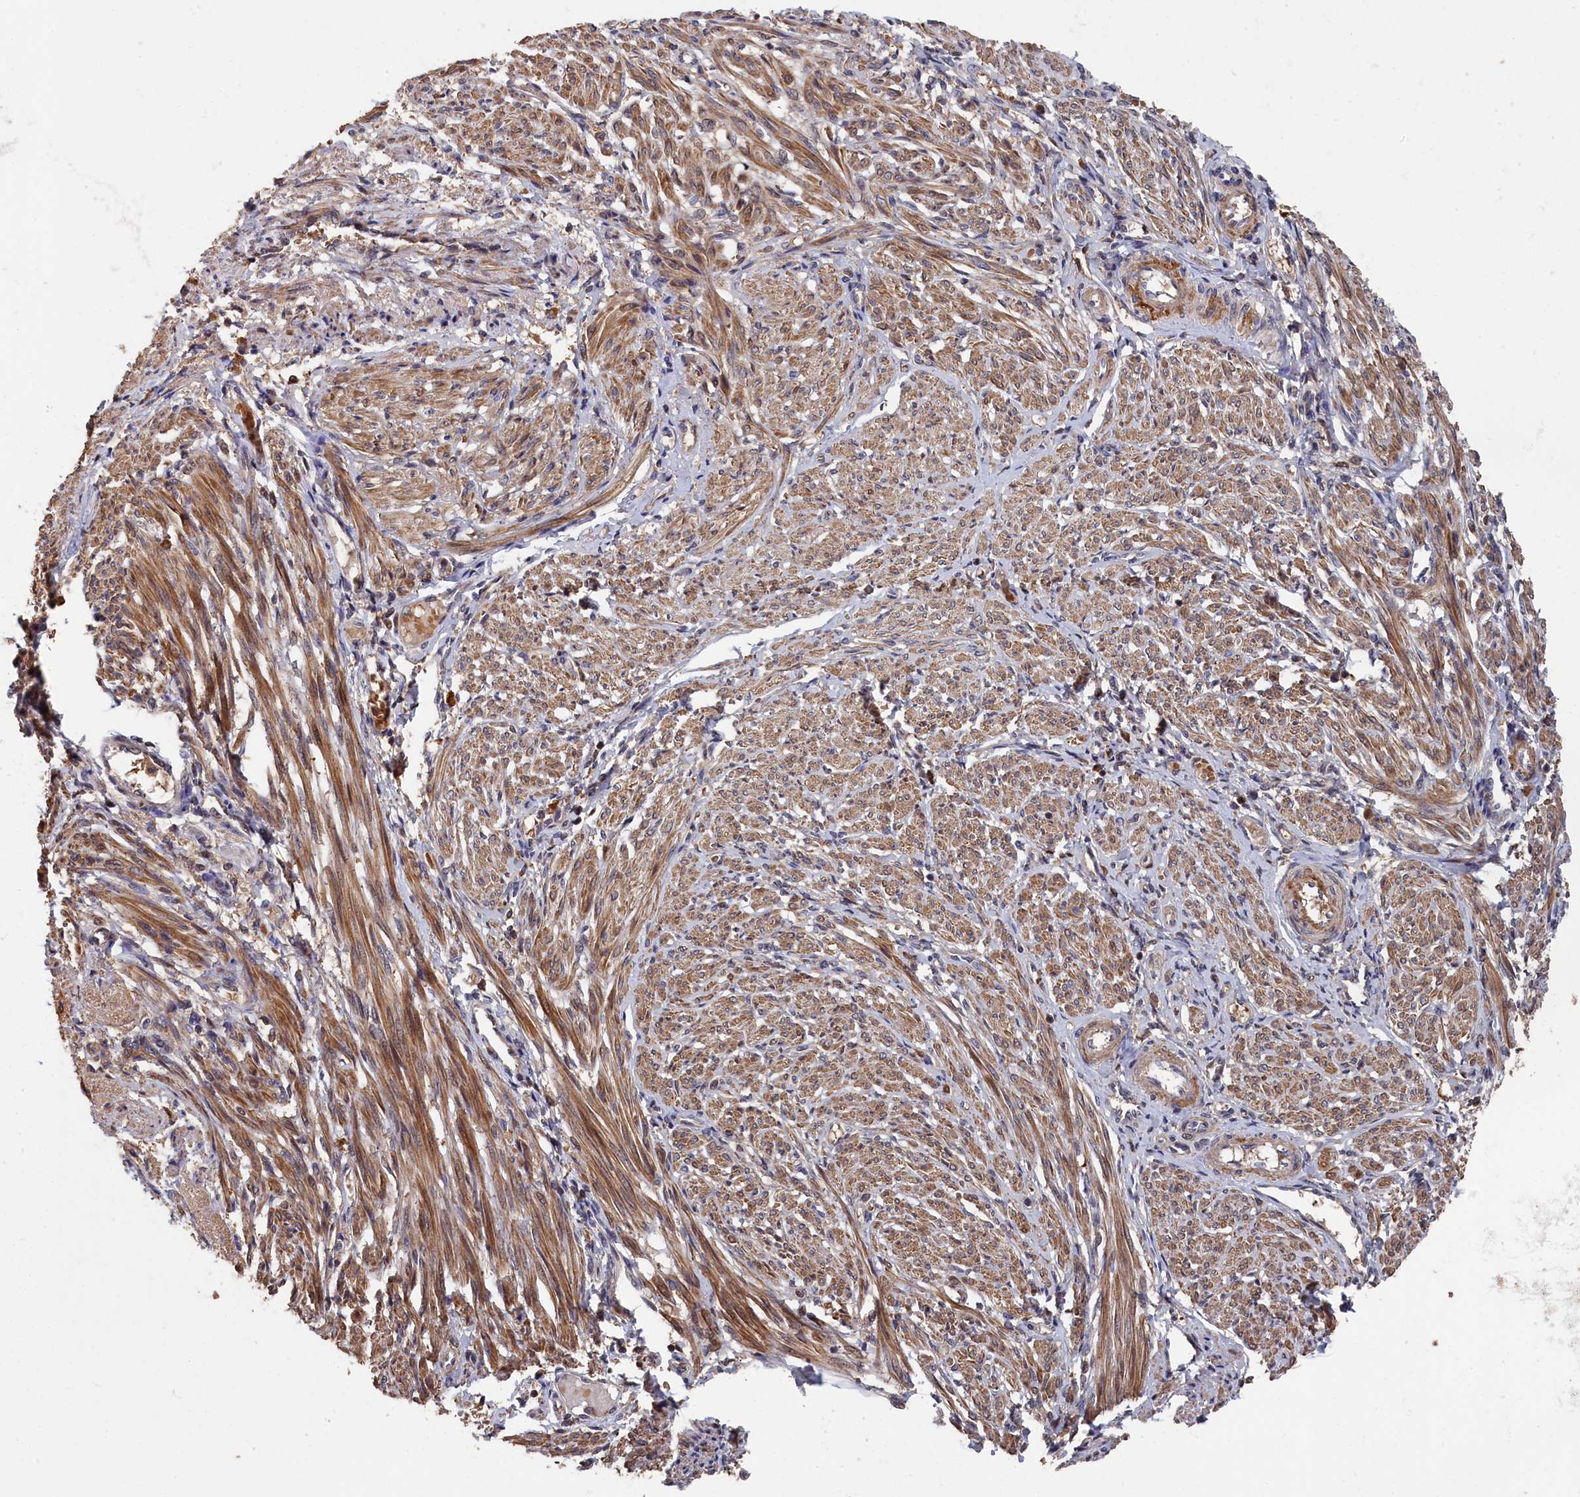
{"staining": {"intensity": "moderate", "quantity": "25%-75%", "location": "cytoplasmic/membranous"}, "tissue": "smooth muscle", "cell_type": "Smooth muscle cells", "image_type": "normal", "snomed": [{"axis": "morphology", "description": "Normal tissue, NOS"}, {"axis": "topography", "description": "Smooth muscle"}], "caption": "A brown stain shows moderate cytoplasmic/membranous staining of a protein in smooth muscle cells of normal human smooth muscle. The protein is stained brown, and the nuclei are stained in blue (DAB (3,3'-diaminobenzidine) IHC with brightfield microscopy, high magnification).", "gene": "RMI2", "patient": {"sex": "female", "age": 39}}